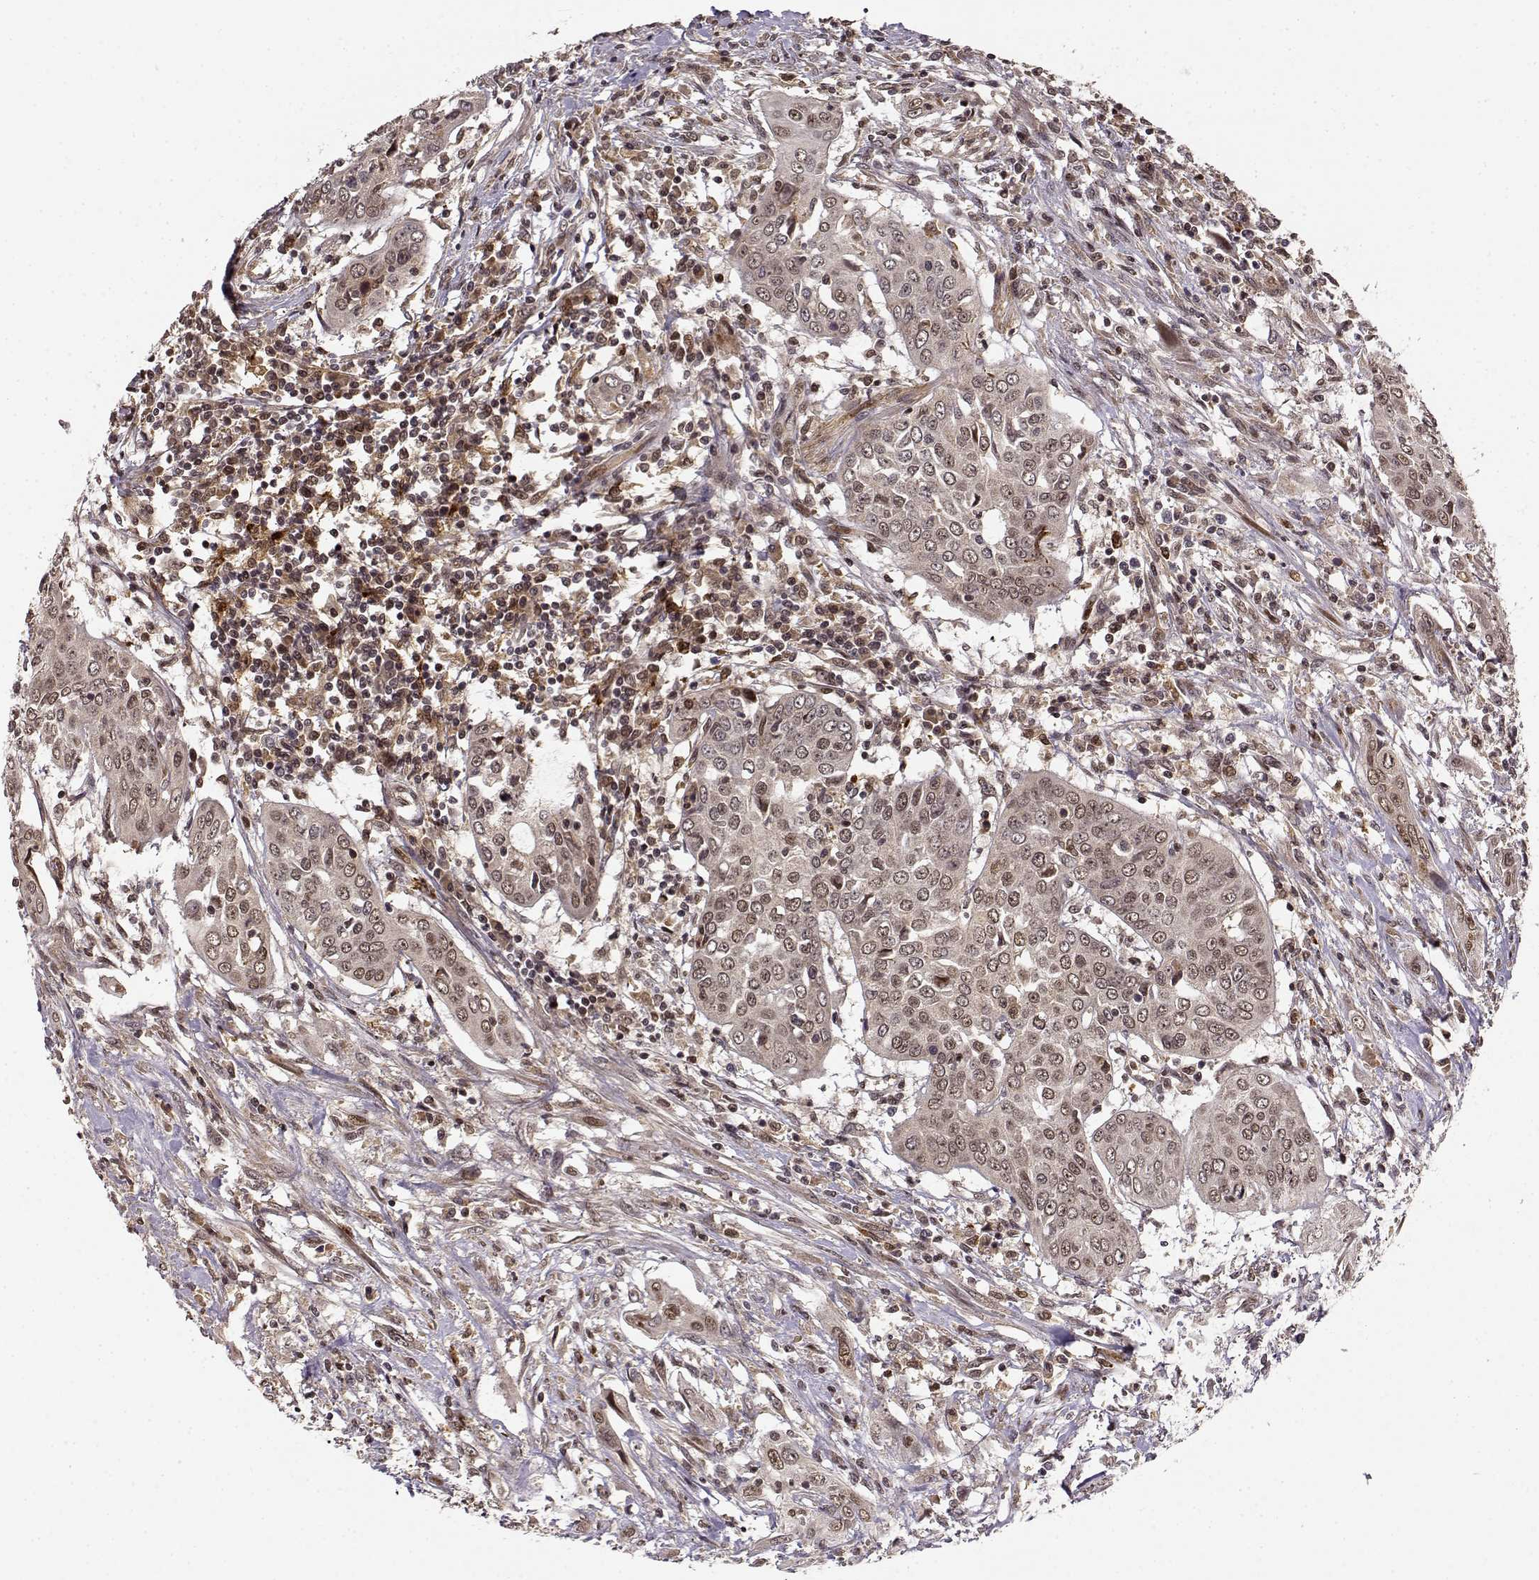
{"staining": {"intensity": "weak", "quantity": ">75%", "location": "cytoplasmic/membranous,nuclear"}, "tissue": "urothelial cancer", "cell_type": "Tumor cells", "image_type": "cancer", "snomed": [{"axis": "morphology", "description": "Urothelial carcinoma, High grade"}, {"axis": "topography", "description": "Urinary bladder"}], "caption": "A brown stain shows weak cytoplasmic/membranous and nuclear staining of a protein in human urothelial cancer tumor cells.", "gene": "MAEA", "patient": {"sex": "male", "age": 82}}